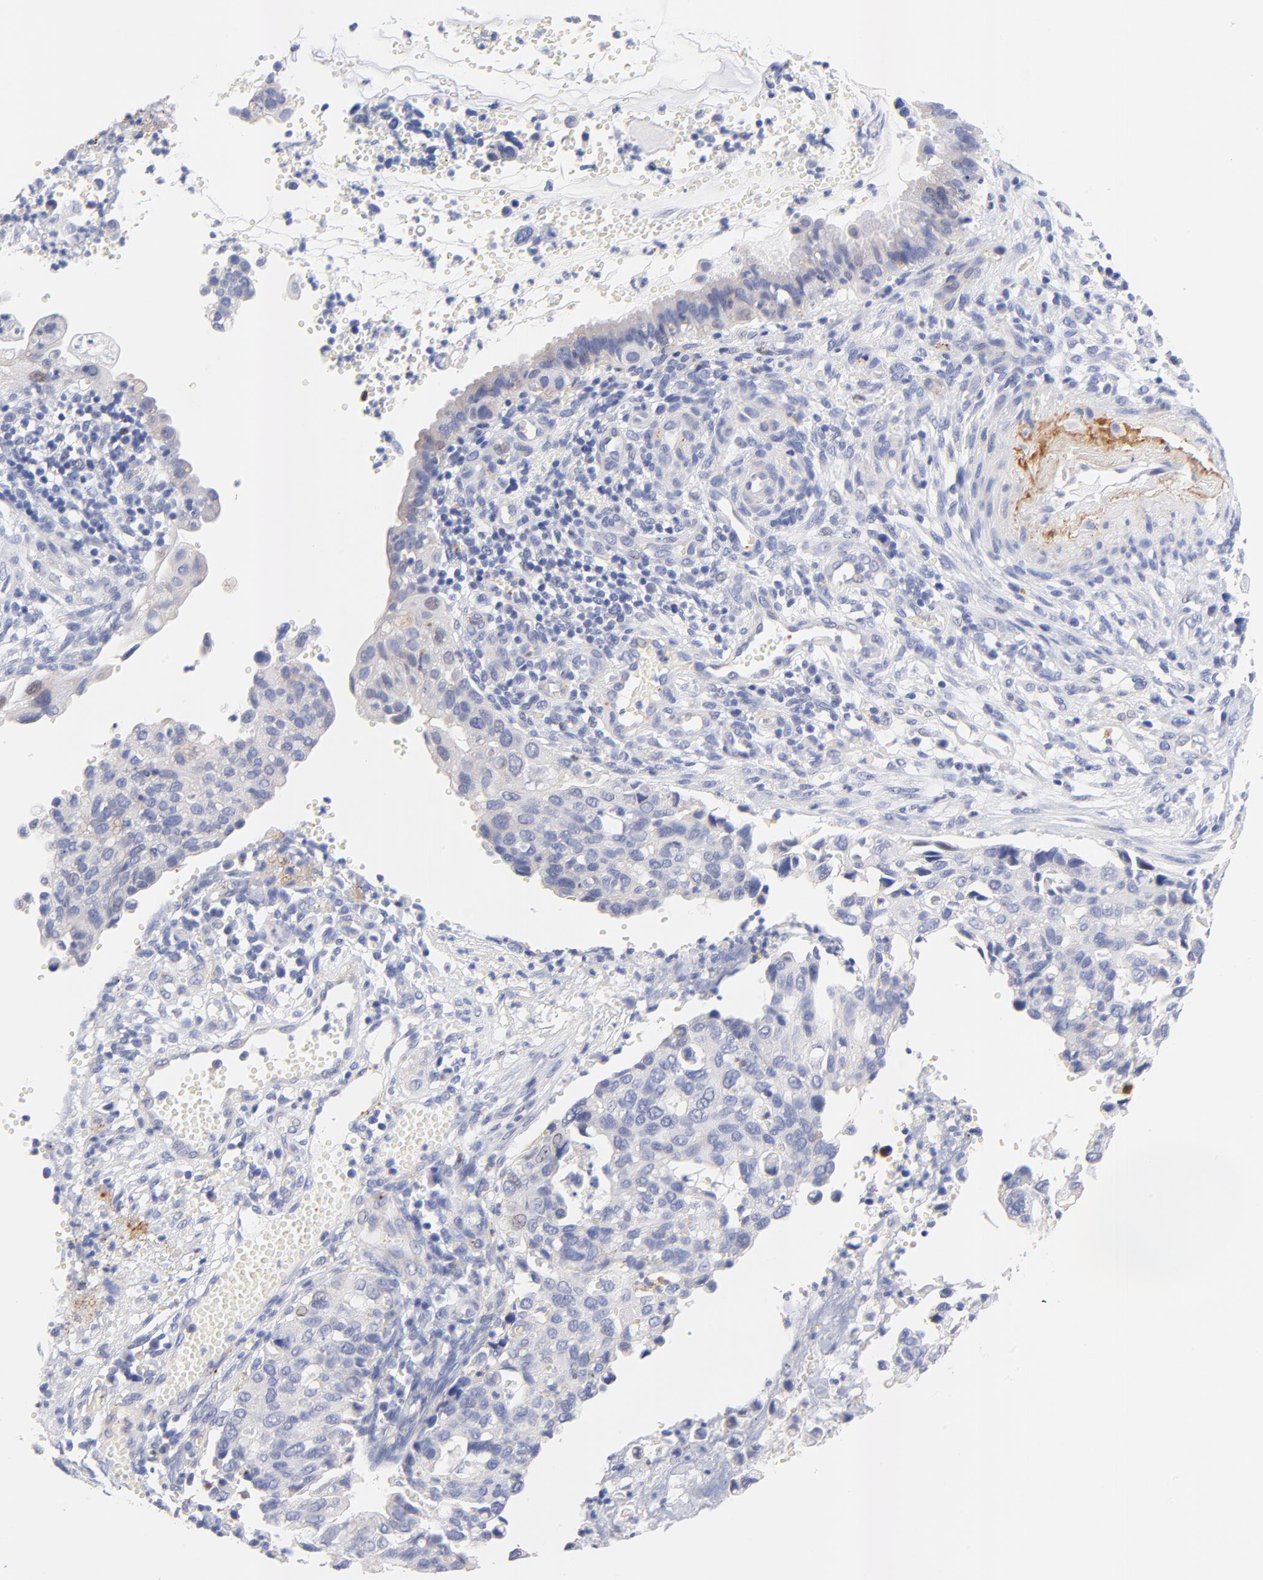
{"staining": {"intensity": "negative", "quantity": "none", "location": "none"}, "tissue": "cervical cancer", "cell_type": "Tumor cells", "image_type": "cancer", "snomed": [{"axis": "morphology", "description": "Normal tissue, NOS"}, {"axis": "morphology", "description": "Squamous cell carcinoma, NOS"}, {"axis": "topography", "description": "Cervix"}], "caption": "Tumor cells are negative for brown protein staining in cervical cancer. (Brightfield microscopy of DAB (3,3'-diaminobenzidine) immunohistochemistry at high magnification).", "gene": "FAM117B", "patient": {"sex": "female", "age": 45}}